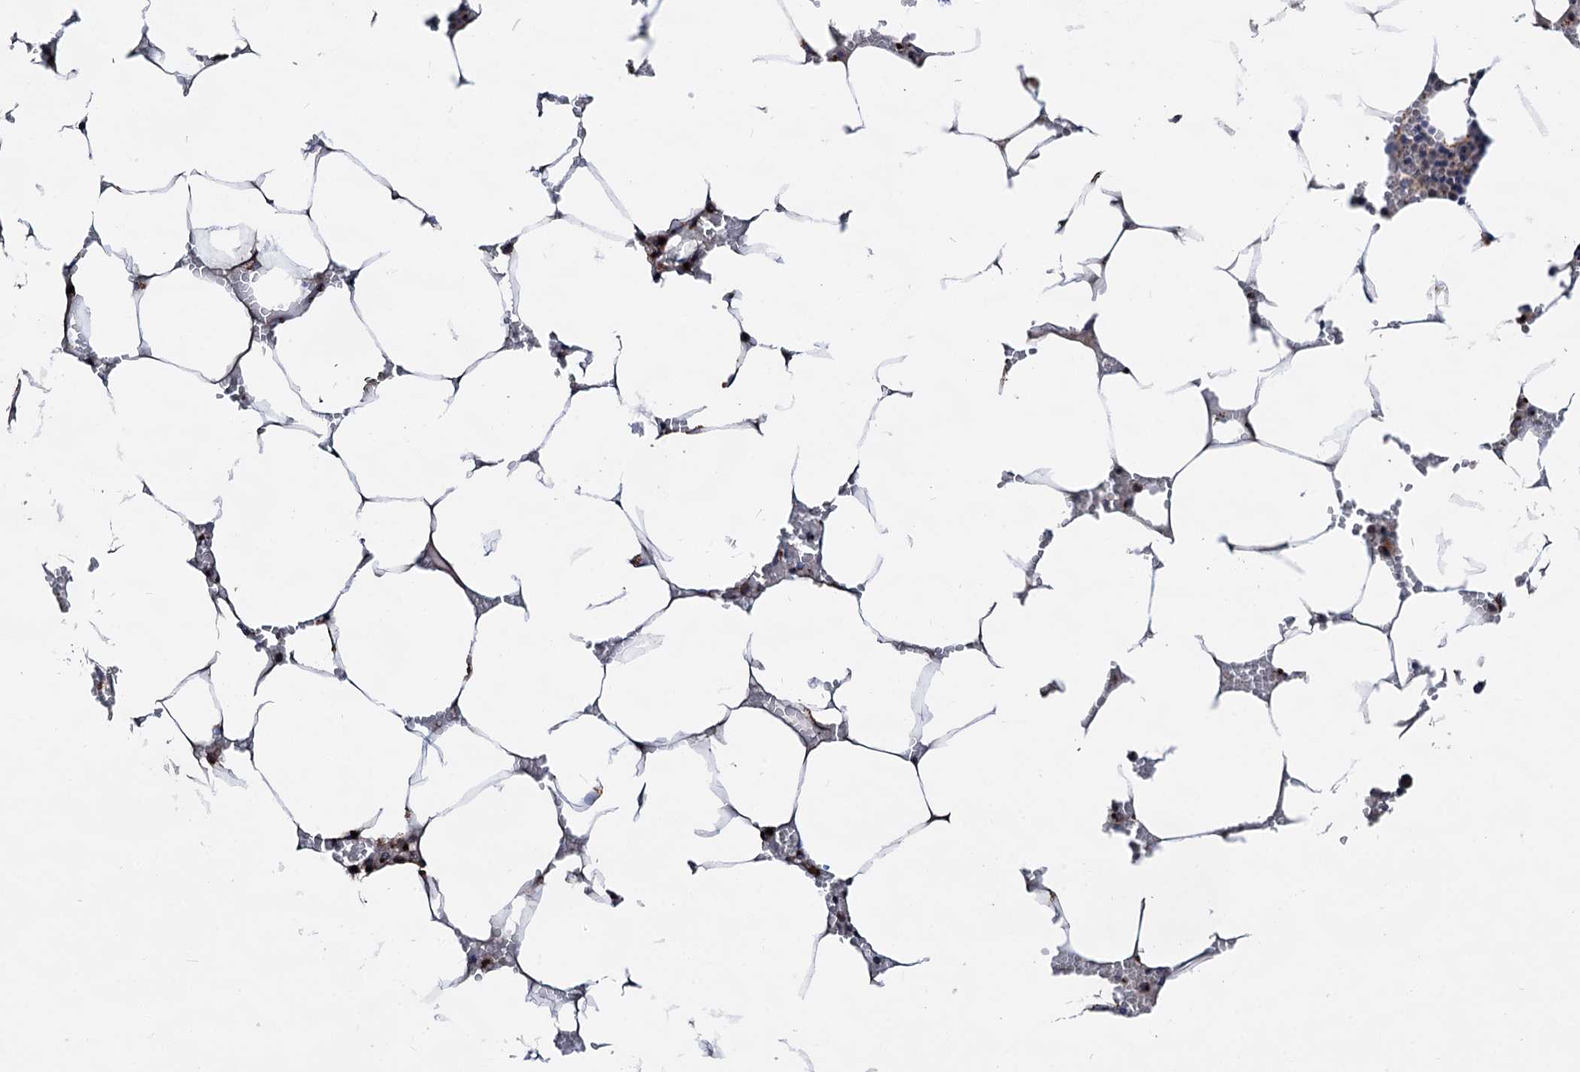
{"staining": {"intensity": "strong", "quantity": "<25%", "location": "cytoplasmic/membranous"}, "tissue": "bone marrow", "cell_type": "Hematopoietic cells", "image_type": "normal", "snomed": [{"axis": "morphology", "description": "Normal tissue, NOS"}, {"axis": "topography", "description": "Bone marrow"}], "caption": "Approximately <25% of hematopoietic cells in normal bone marrow display strong cytoplasmic/membranous protein expression as visualized by brown immunohistochemical staining.", "gene": "TM9SF3", "patient": {"sex": "male", "age": 70}}